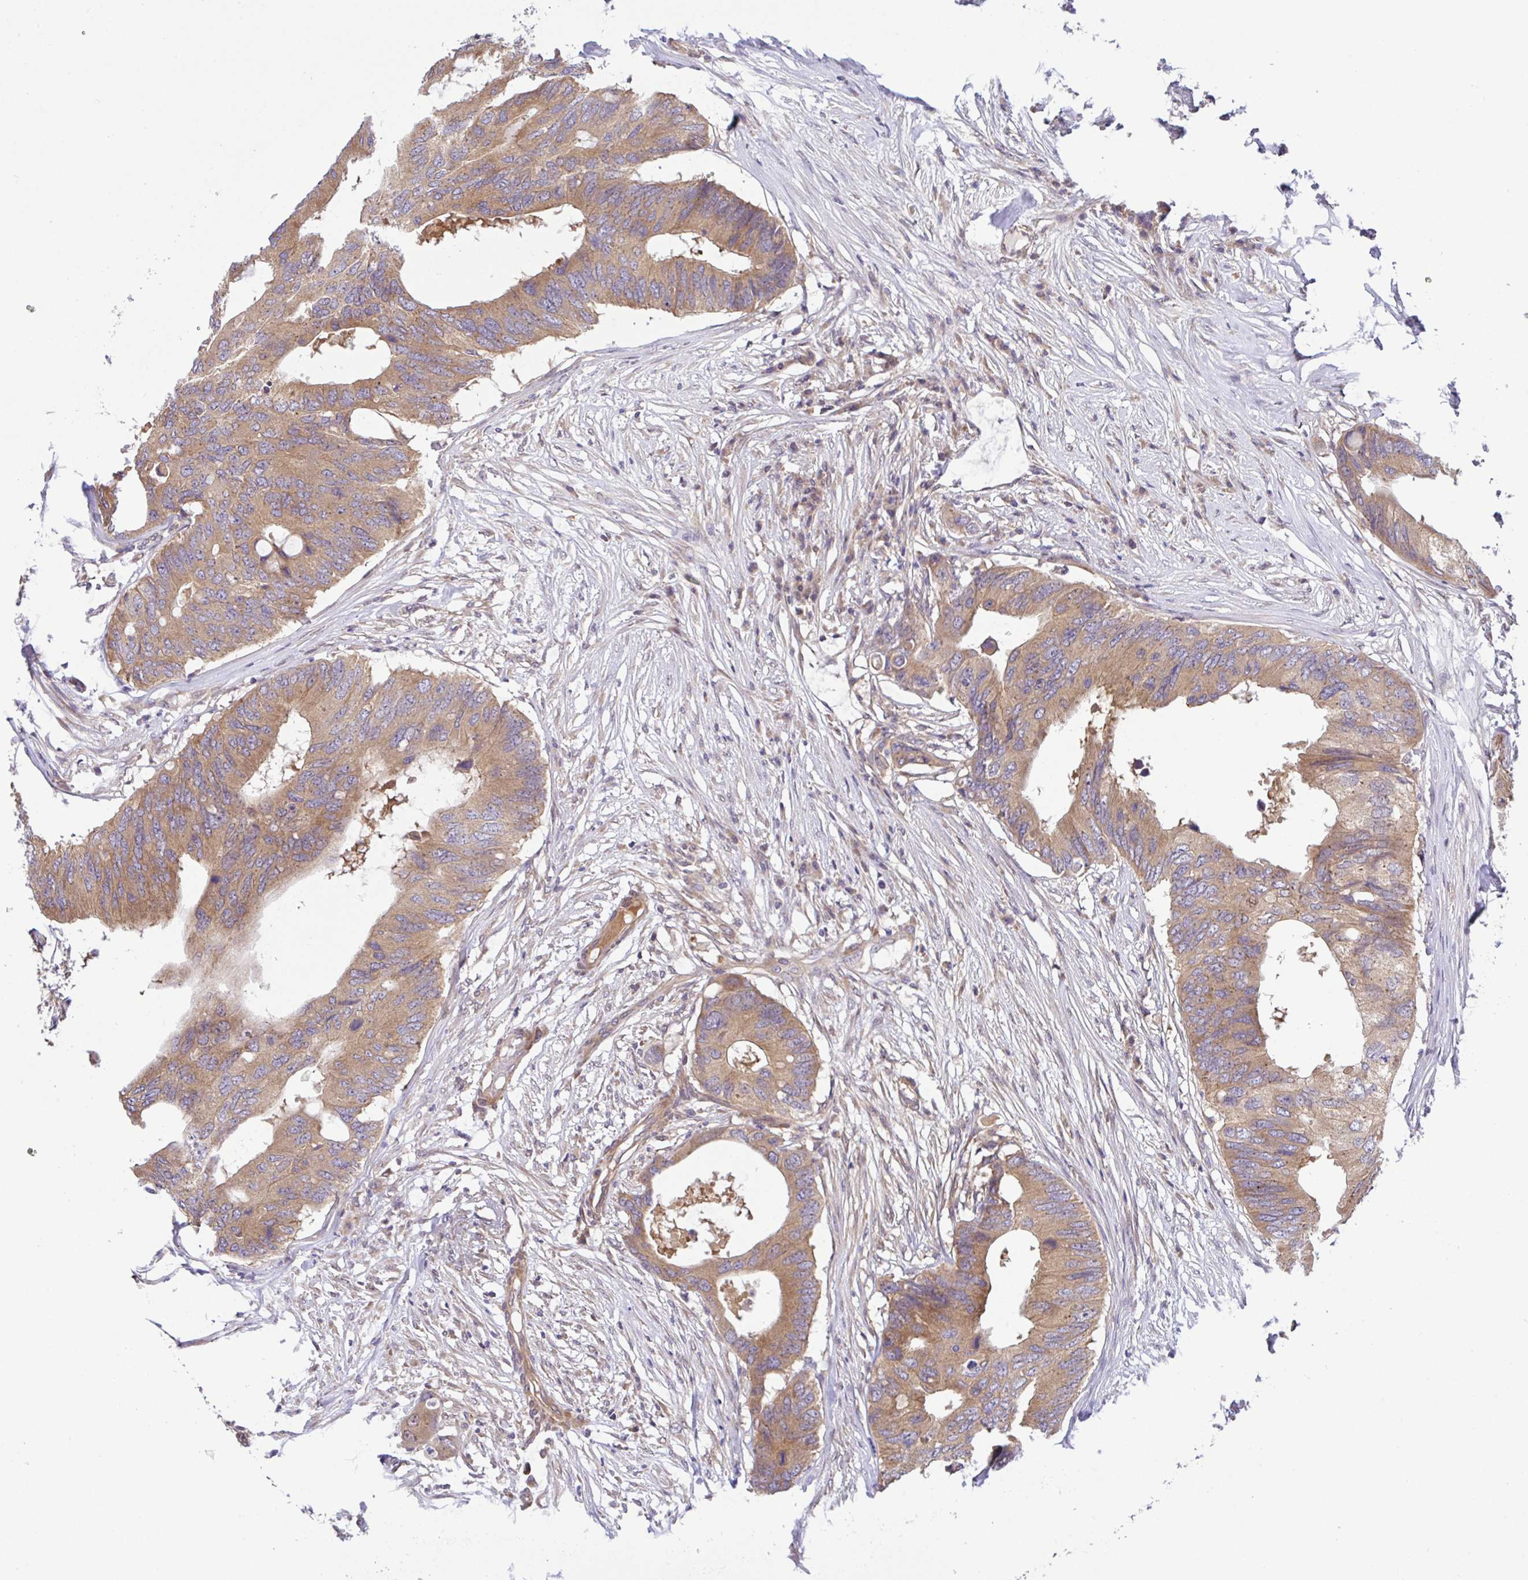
{"staining": {"intensity": "moderate", "quantity": ">75%", "location": "cytoplasmic/membranous"}, "tissue": "colorectal cancer", "cell_type": "Tumor cells", "image_type": "cancer", "snomed": [{"axis": "morphology", "description": "Adenocarcinoma, NOS"}, {"axis": "topography", "description": "Colon"}], "caption": "High-magnification brightfield microscopy of adenocarcinoma (colorectal) stained with DAB (3,3'-diaminobenzidine) (brown) and counterstained with hematoxylin (blue). tumor cells exhibit moderate cytoplasmic/membranous positivity is identified in approximately>75% of cells.", "gene": "UBE4A", "patient": {"sex": "male", "age": 71}}